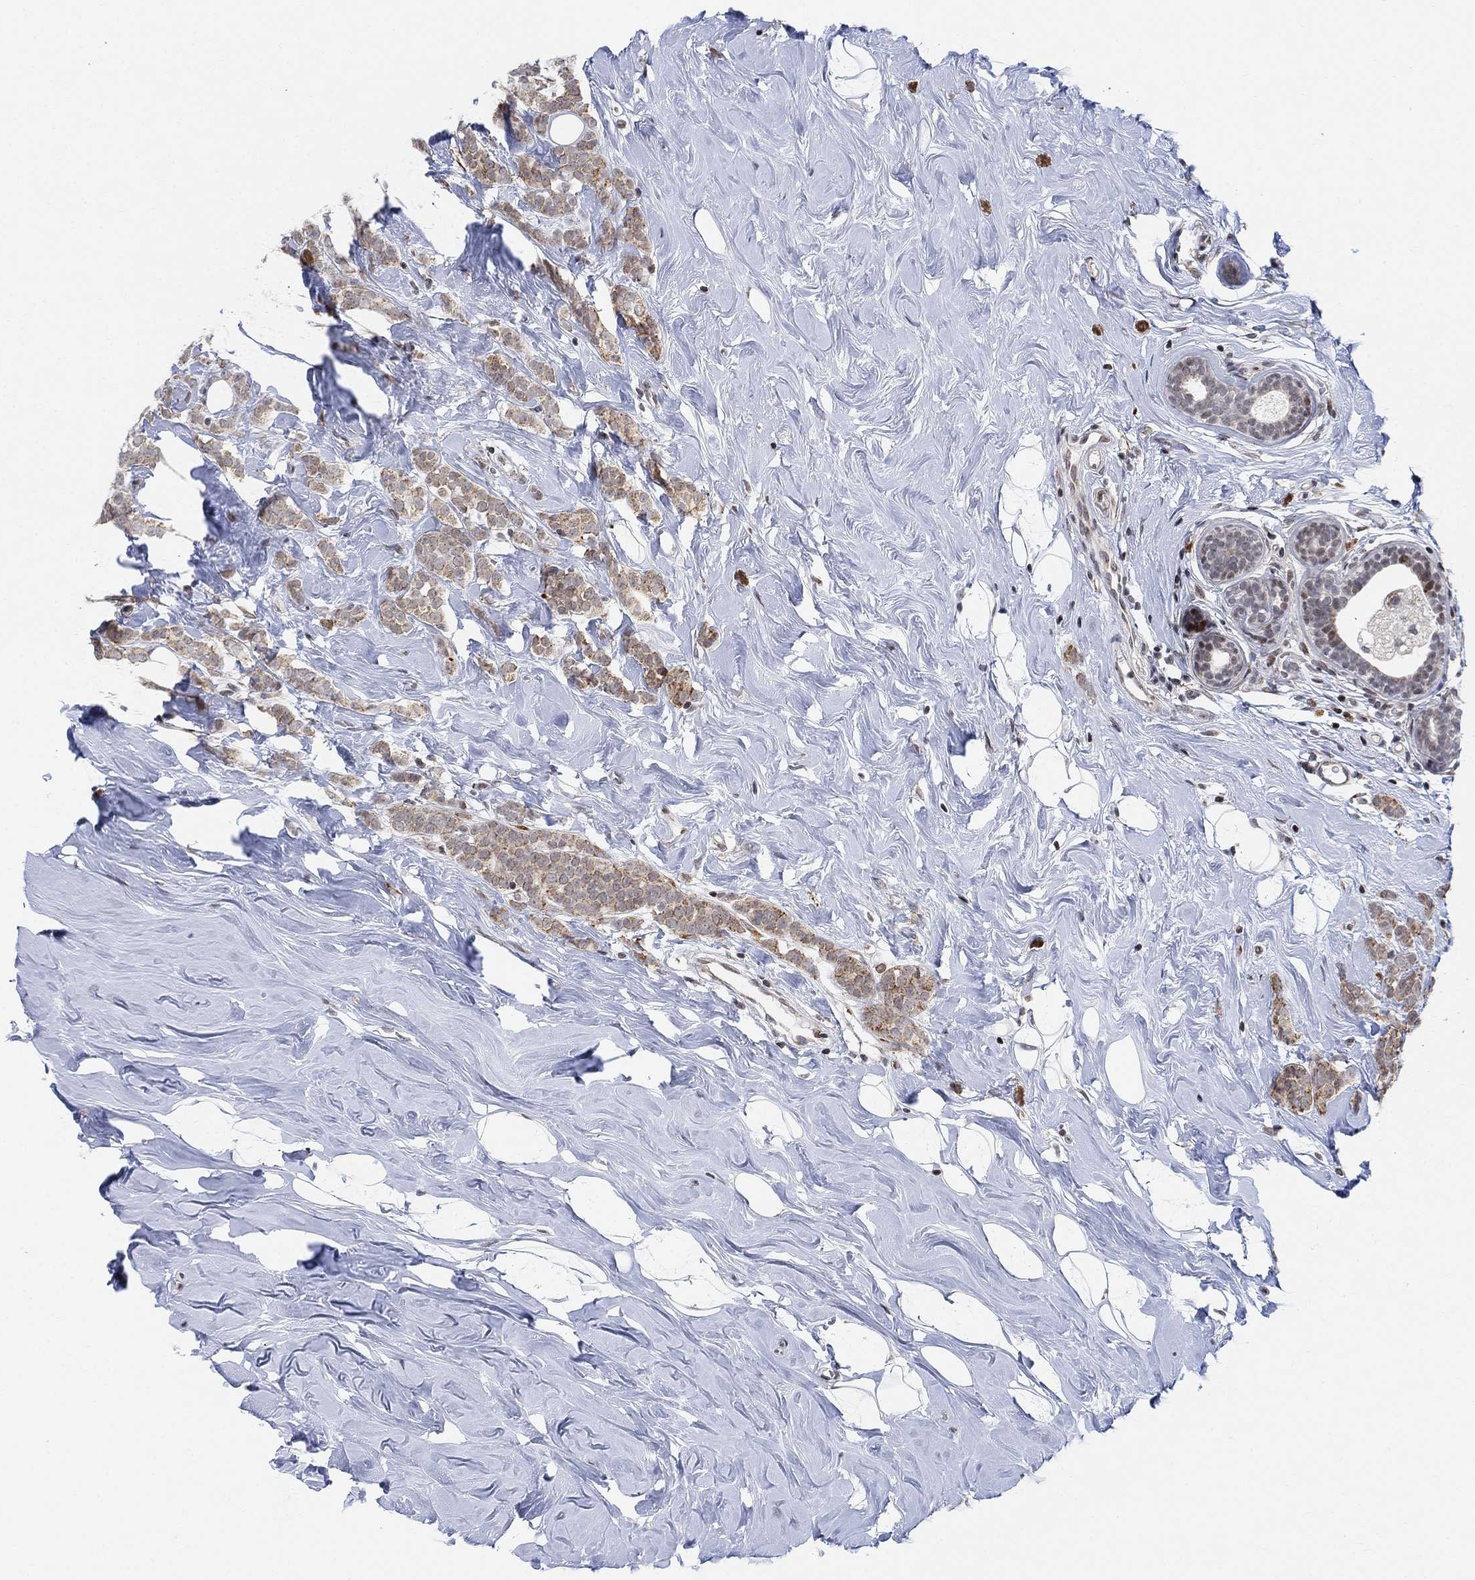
{"staining": {"intensity": "moderate", "quantity": "25%-75%", "location": "cytoplasmic/membranous"}, "tissue": "breast cancer", "cell_type": "Tumor cells", "image_type": "cancer", "snomed": [{"axis": "morphology", "description": "Lobular carcinoma"}, {"axis": "topography", "description": "Breast"}], "caption": "Protein staining of lobular carcinoma (breast) tissue exhibits moderate cytoplasmic/membranous expression in about 25%-75% of tumor cells.", "gene": "ABHD14A", "patient": {"sex": "female", "age": 49}}